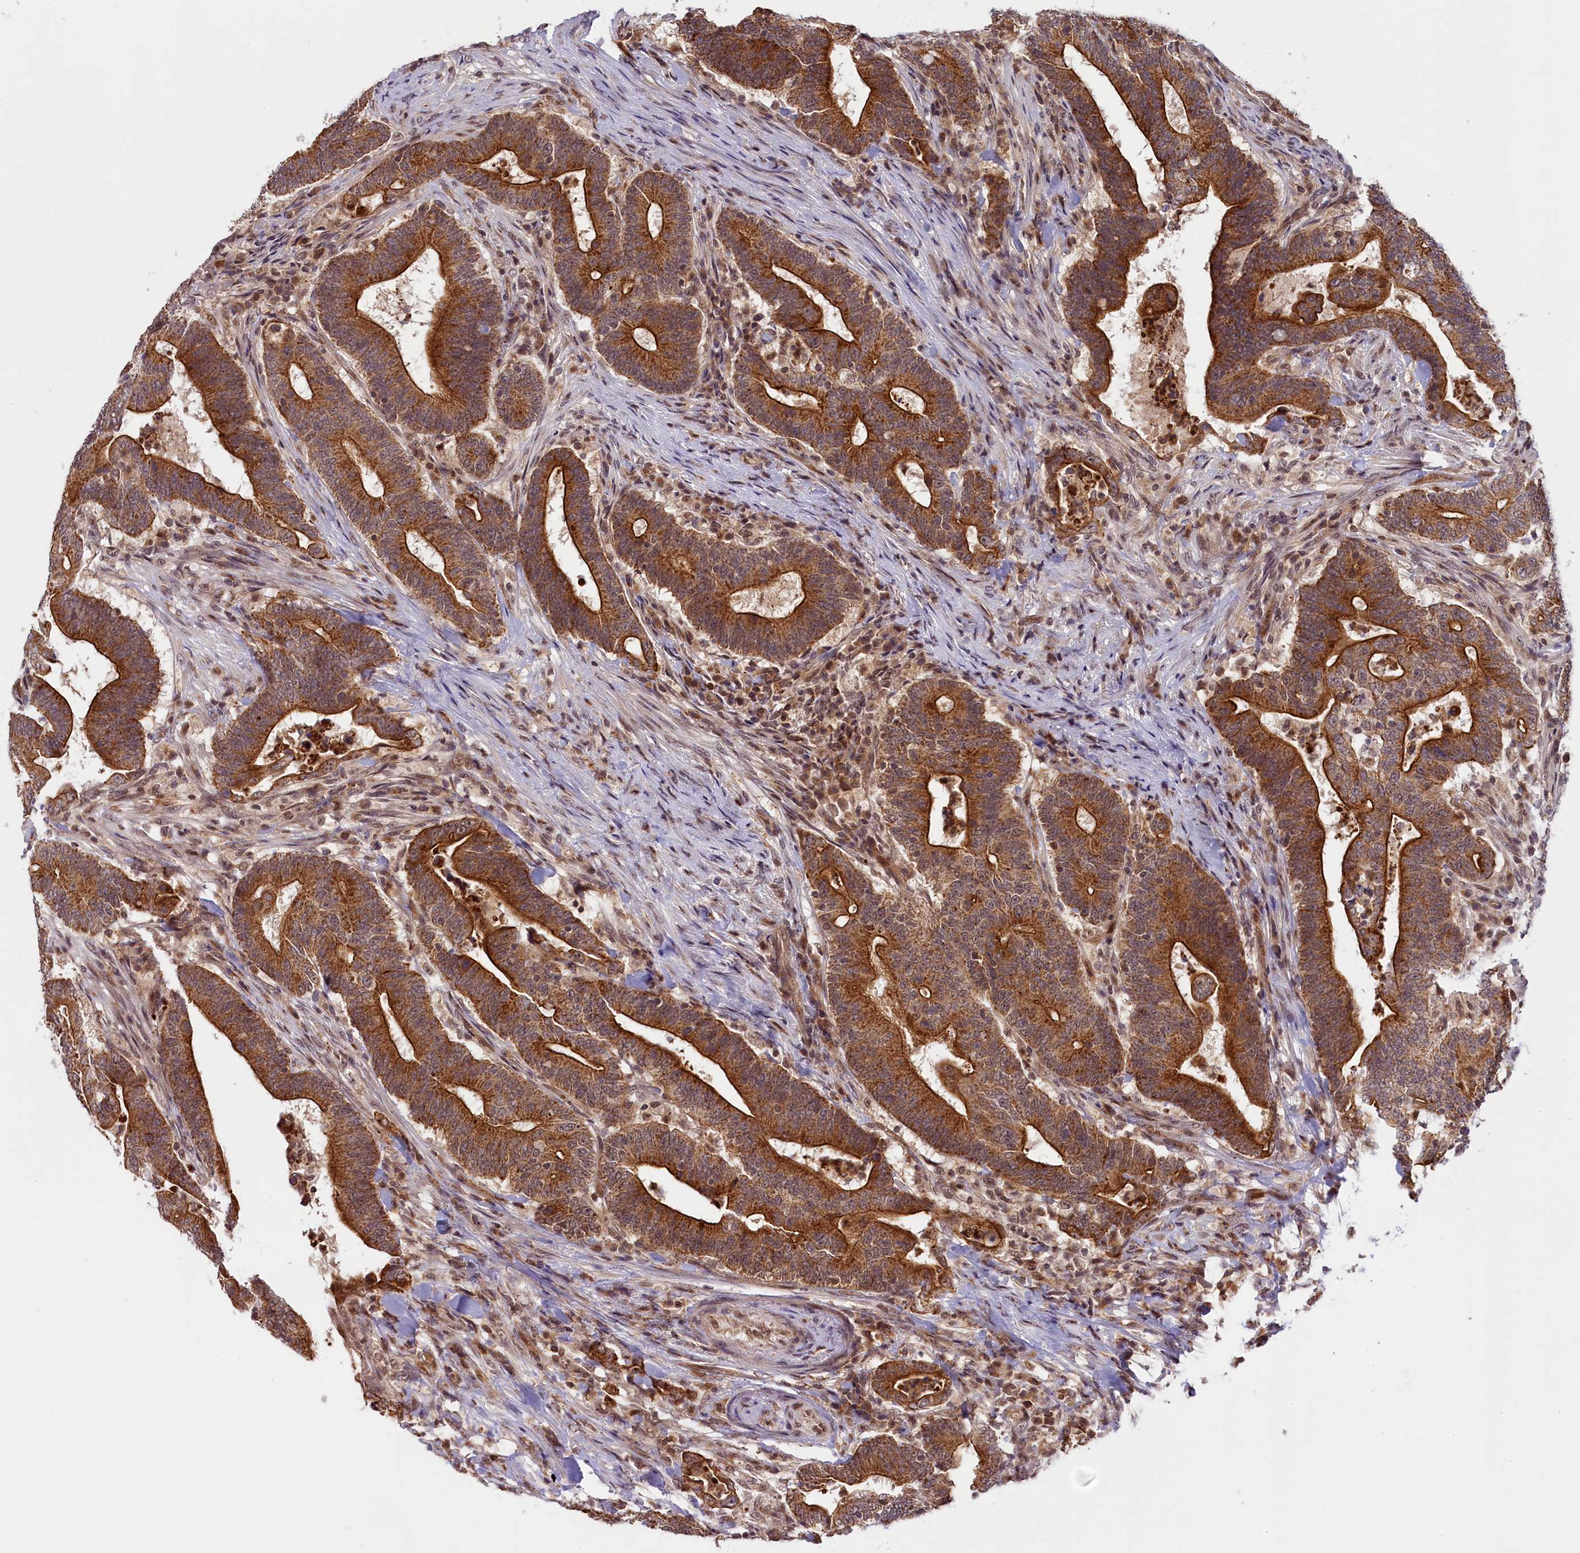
{"staining": {"intensity": "strong", "quantity": ">75%", "location": "cytoplasmic/membranous"}, "tissue": "colorectal cancer", "cell_type": "Tumor cells", "image_type": "cancer", "snomed": [{"axis": "morphology", "description": "Adenocarcinoma, NOS"}, {"axis": "topography", "description": "Colon"}], "caption": "High-power microscopy captured an immunohistochemistry (IHC) image of colorectal cancer, revealing strong cytoplasmic/membranous staining in about >75% of tumor cells.", "gene": "CARD8", "patient": {"sex": "female", "age": 66}}